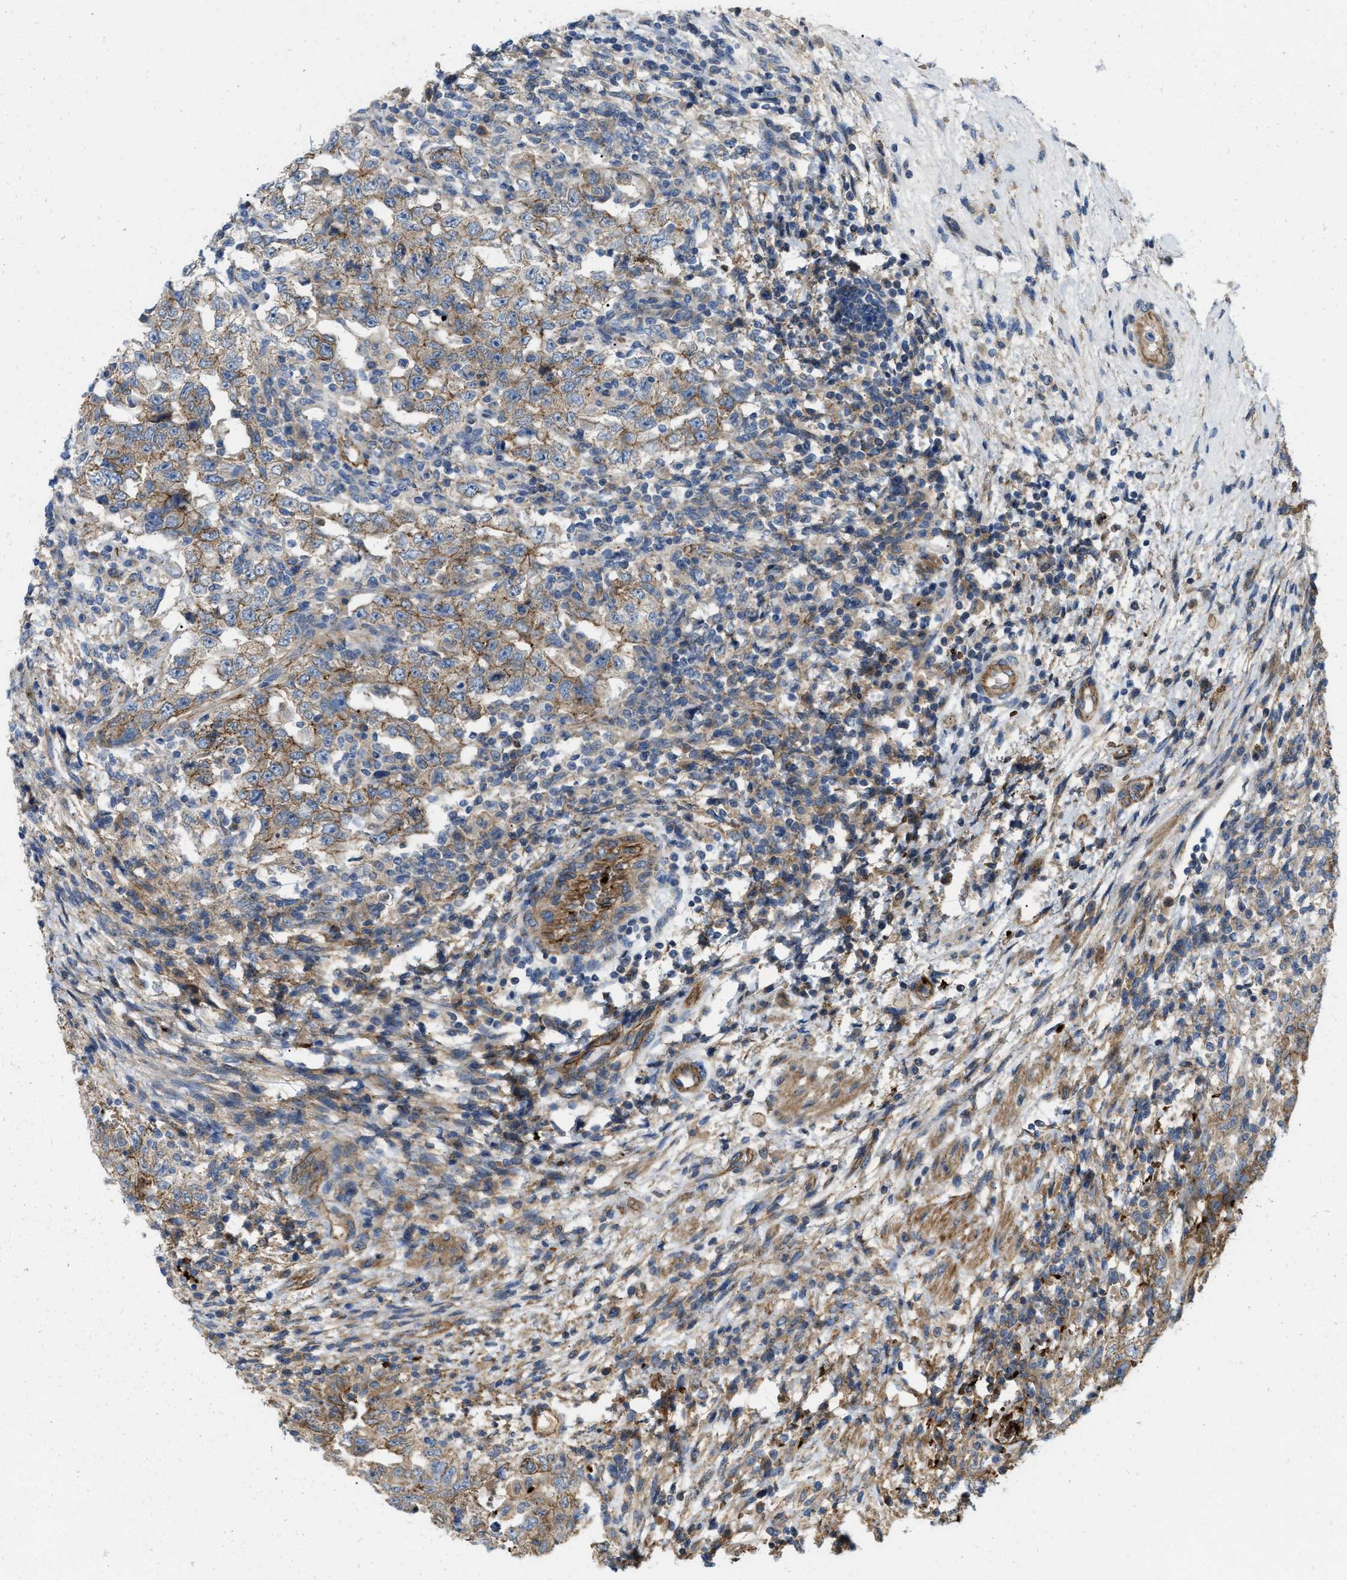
{"staining": {"intensity": "moderate", "quantity": ">75%", "location": "cytoplasmic/membranous"}, "tissue": "testis cancer", "cell_type": "Tumor cells", "image_type": "cancer", "snomed": [{"axis": "morphology", "description": "Carcinoma, Embryonal, NOS"}, {"axis": "topography", "description": "Testis"}], "caption": "A micrograph of human testis embryonal carcinoma stained for a protein demonstrates moderate cytoplasmic/membranous brown staining in tumor cells.", "gene": "ERC1", "patient": {"sex": "male", "age": 26}}